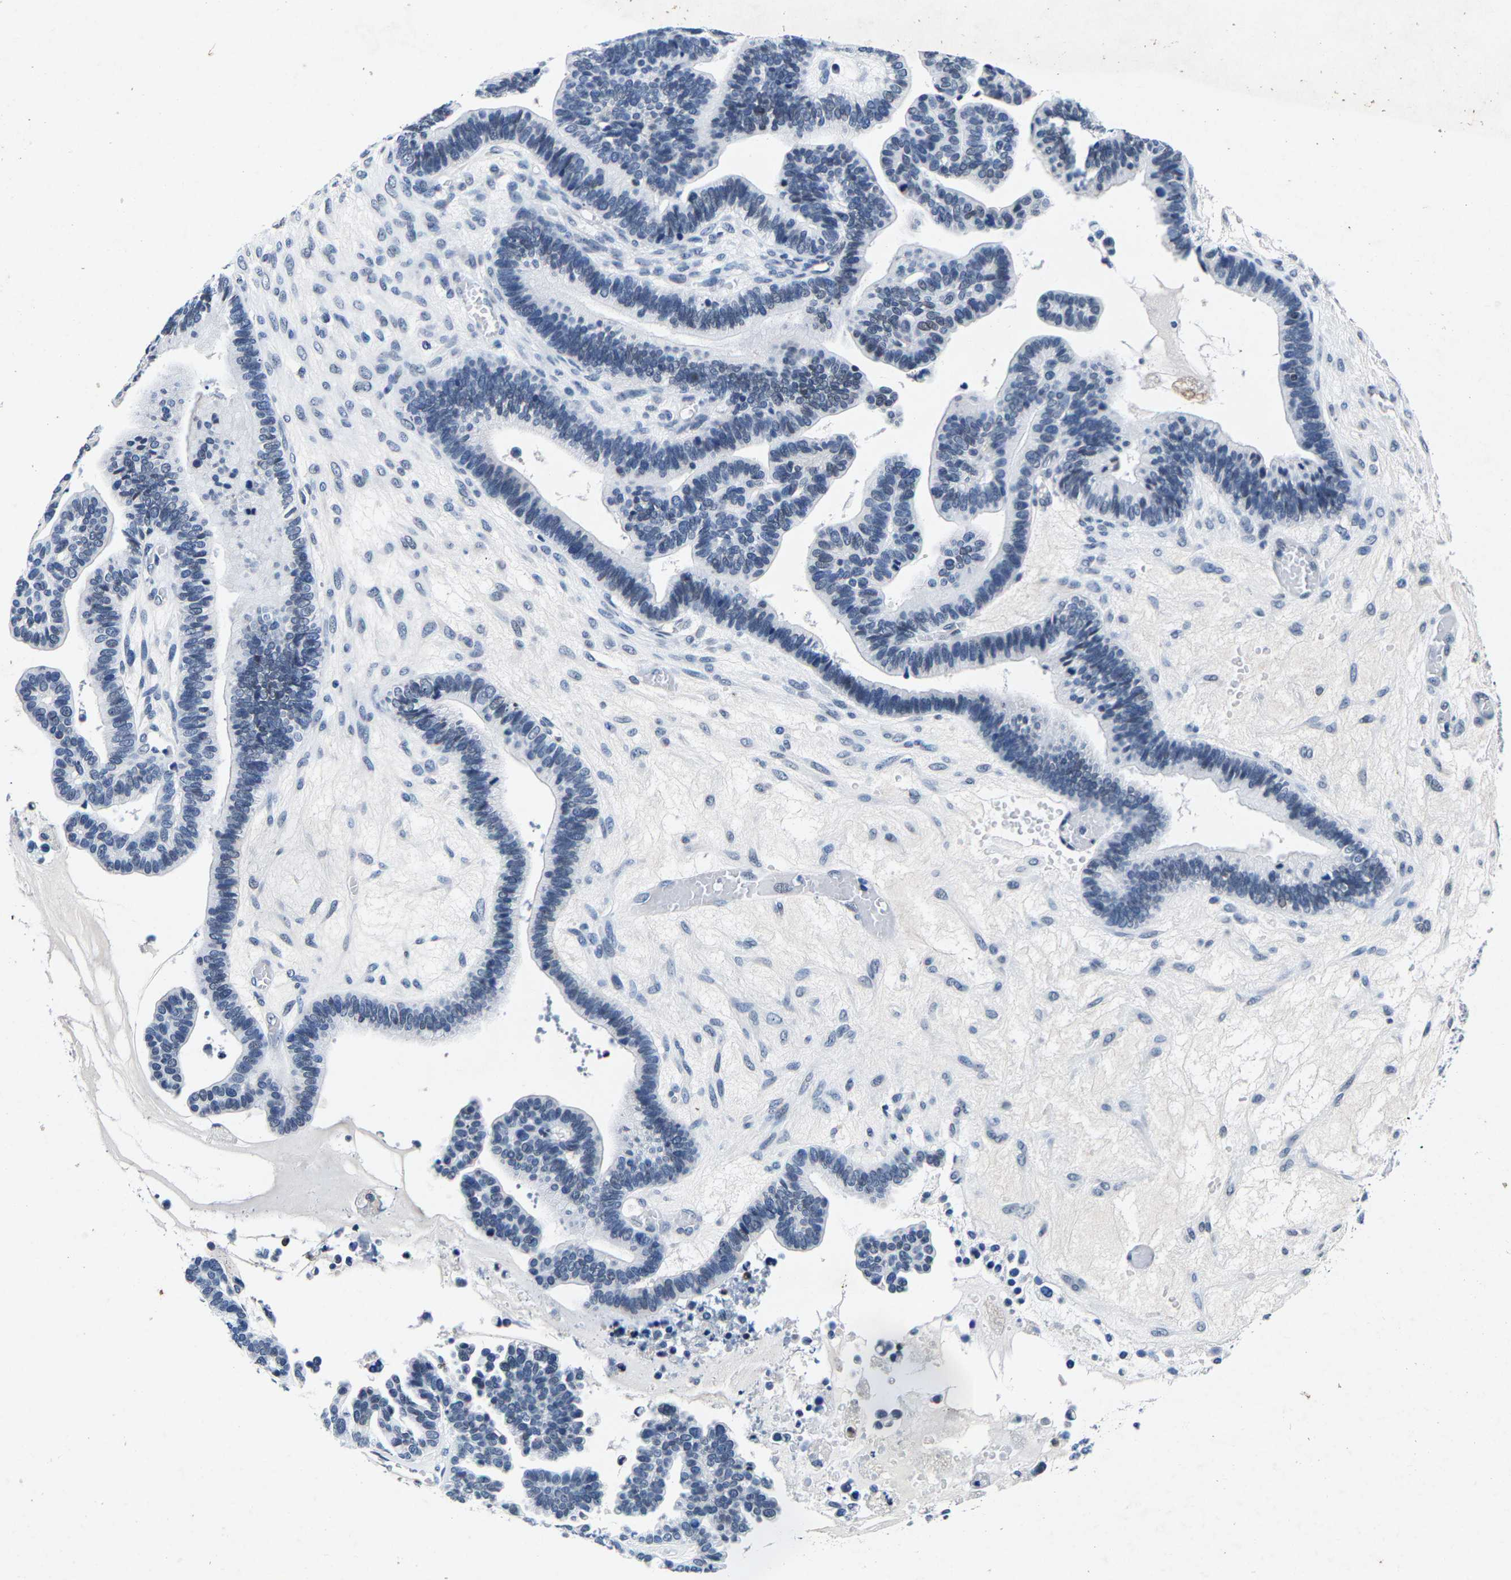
{"staining": {"intensity": "weak", "quantity": "<25%", "location": "nuclear"}, "tissue": "ovarian cancer", "cell_type": "Tumor cells", "image_type": "cancer", "snomed": [{"axis": "morphology", "description": "Cystadenocarcinoma, serous, NOS"}, {"axis": "topography", "description": "Ovary"}], "caption": "IHC of serous cystadenocarcinoma (ovarian) displays no staining in tumor cells. (DAB (3,3'-diaminobenzidine) IHC with hematoxylin counter stain).", "gene": "UBN2", "patient": {"sex": "female", "age": 56}}